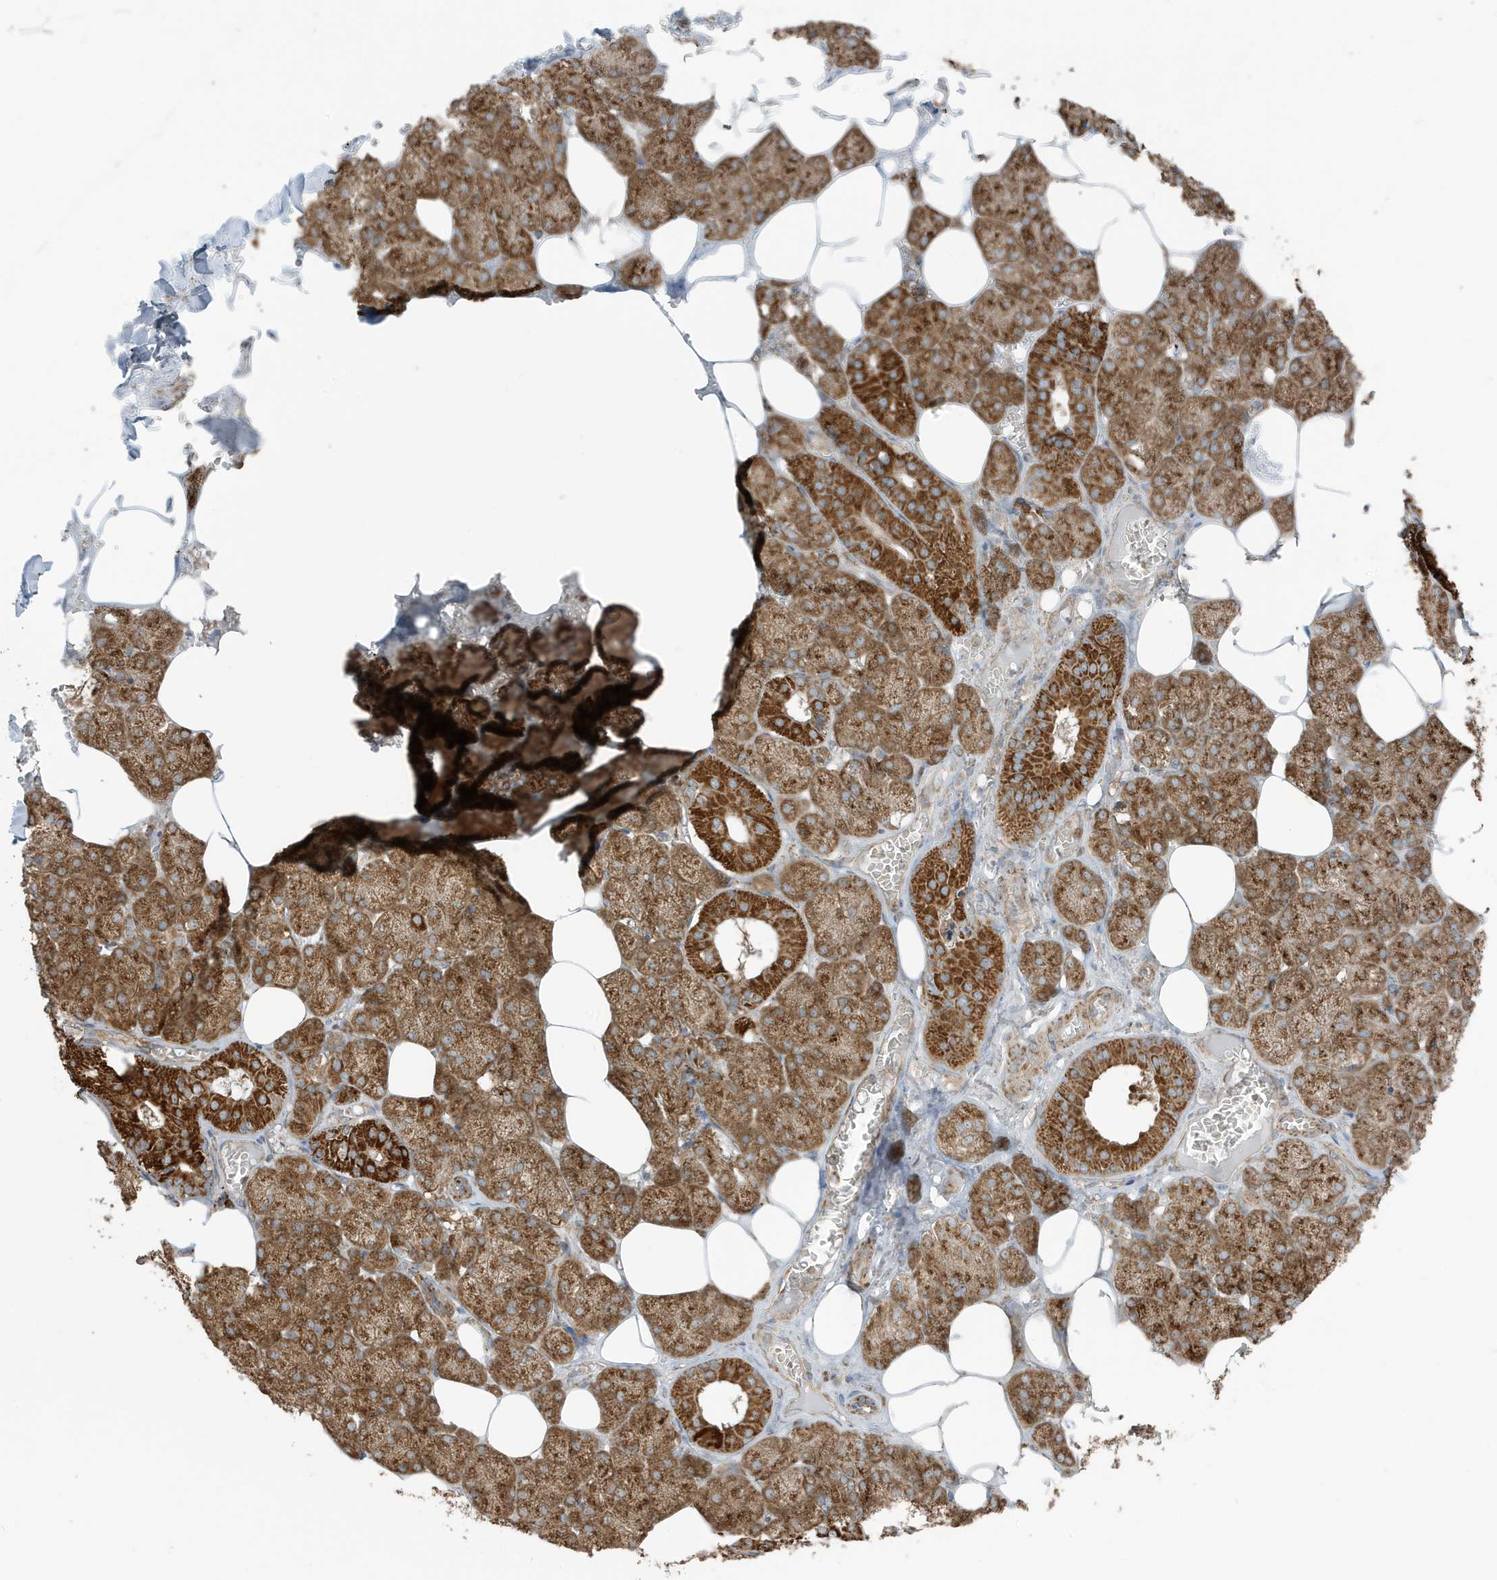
{"staining": {"intensity": "strong", "quantity": ">75%", "location": "cytoplasmic/membranous"}, "tissue": "salivary gland", "cell_type": "Glandular cells", "image_type": "normal", "snomed": [{"axis": "morphology", "description": "Normal tissue, NOS"}, {"axis": "topography", "description": "Salivary gland"}], "caption": "This is a histology image of immunohistochemistry staining of benign salivary gland, which shows strong positivity in the cytoplasmic/membranous of glandular cells.", "gene": "GOLGA4", "patient": {"sex": "male", "age": 62}}